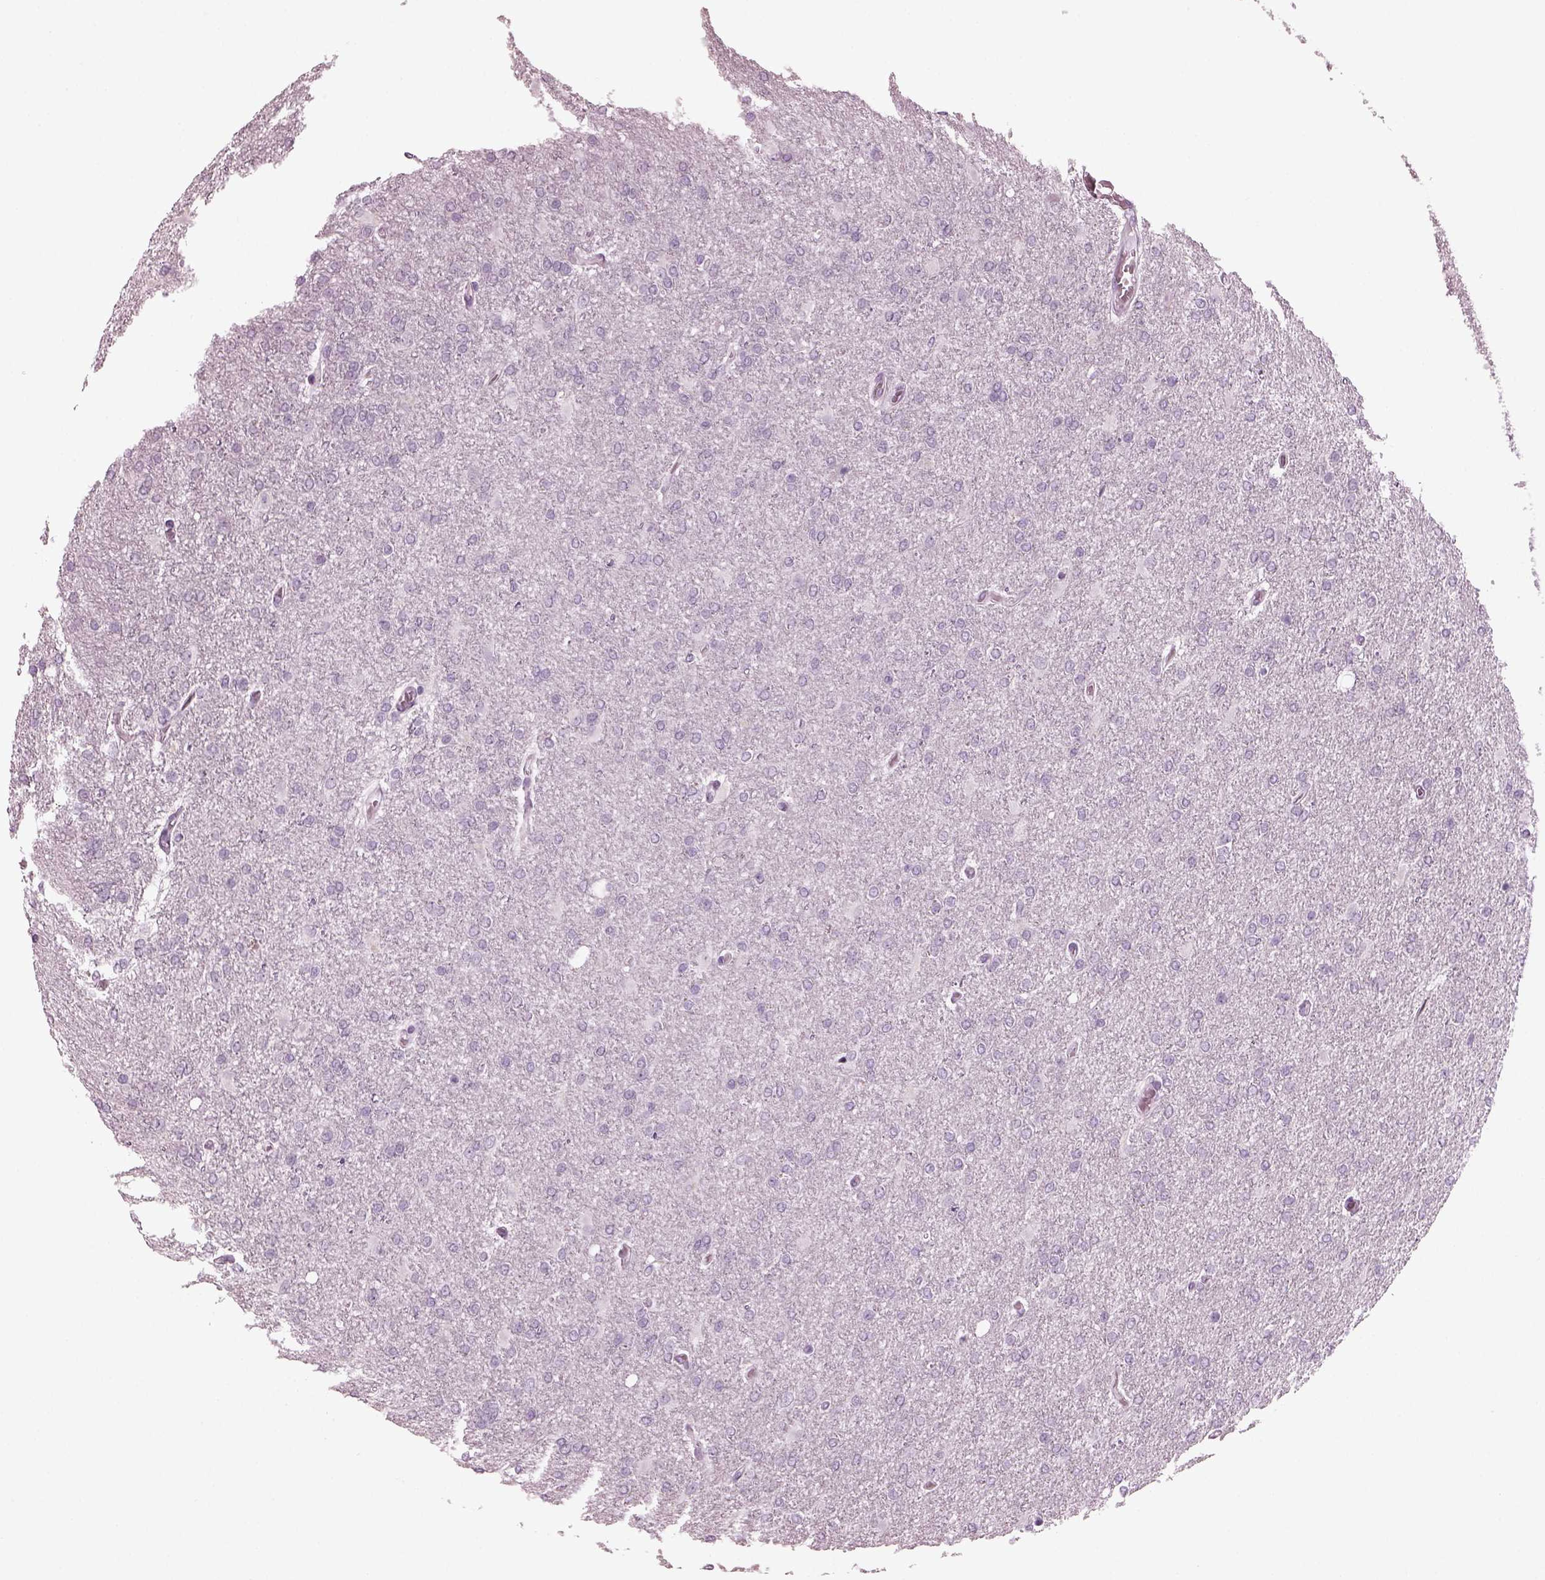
{"staining": {"intensity": "negative", "quantity": "none", "location": "none"}, "tissue": "glioma", "cell_type": "Tumor cells", "image_type": "cancer", "snomed": [{"axis": "morphology", "description": "Glioma, malignant, High grade"}, {"axis": "topography", "description": "Cerebral cortex"}], "caption": "An image of glioma stained for a protein reveals no brown staining in tumor cells.", "gene": "RCVRN", "patient": {"sex": "male", "age": 70}}